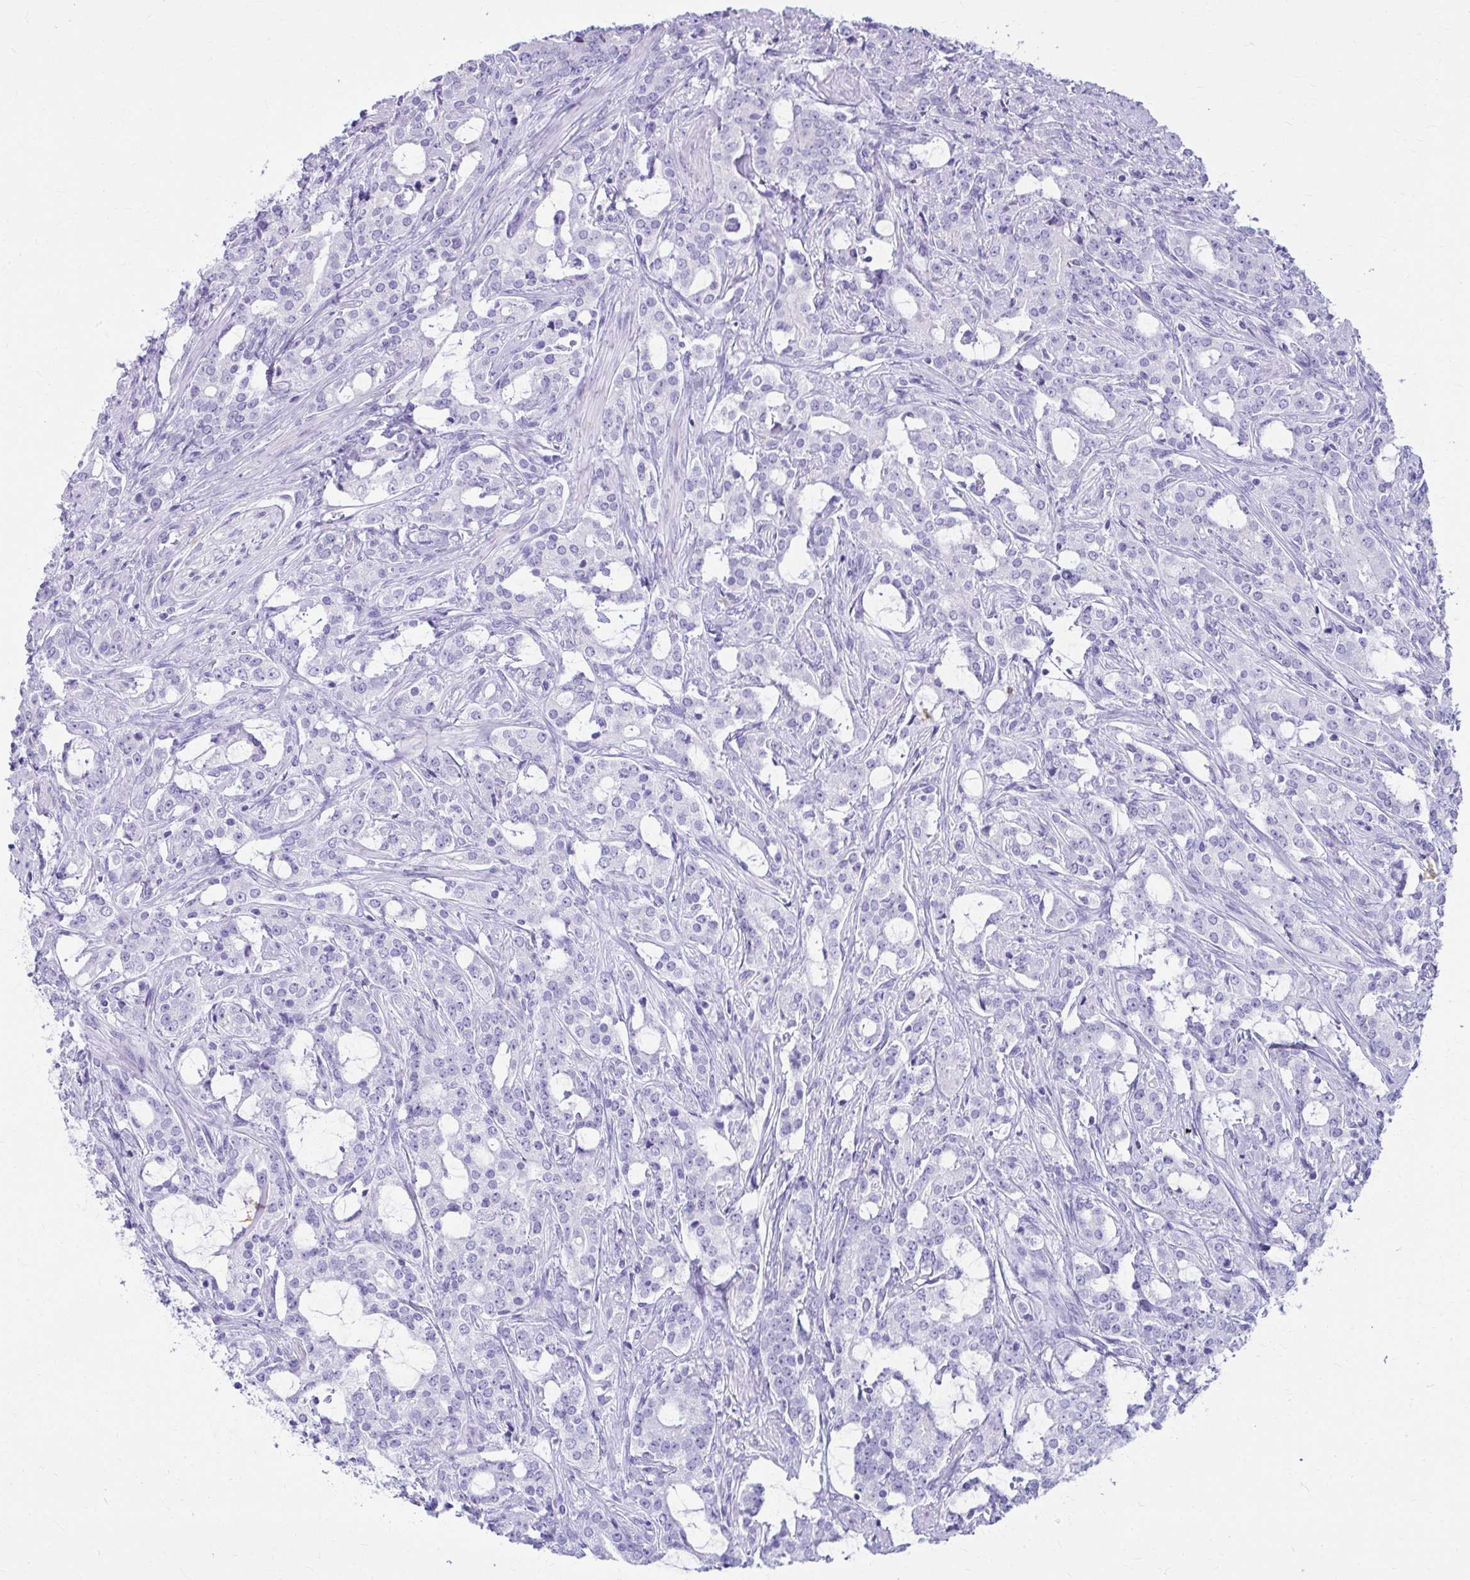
{"staining": {"intensity": "negative", "quantity": "none", "location": "none"}, "tissue": "prostate cancer", "cell_type": "Tumor cells", "image_type": "cancer", "snomed": [{"axis": "morphology", "description": "Adenocarcinoma, Medium grade"}, {"axis": "topography", "description": "Prostate"}], "caption": "The IHC photomicrograph has no significant staining in tumor cells of prostate adenocarcinoma (medium-grade) tissue.", "gene": "ATP4B", "patient": {"sex": "male", "age": 57}}